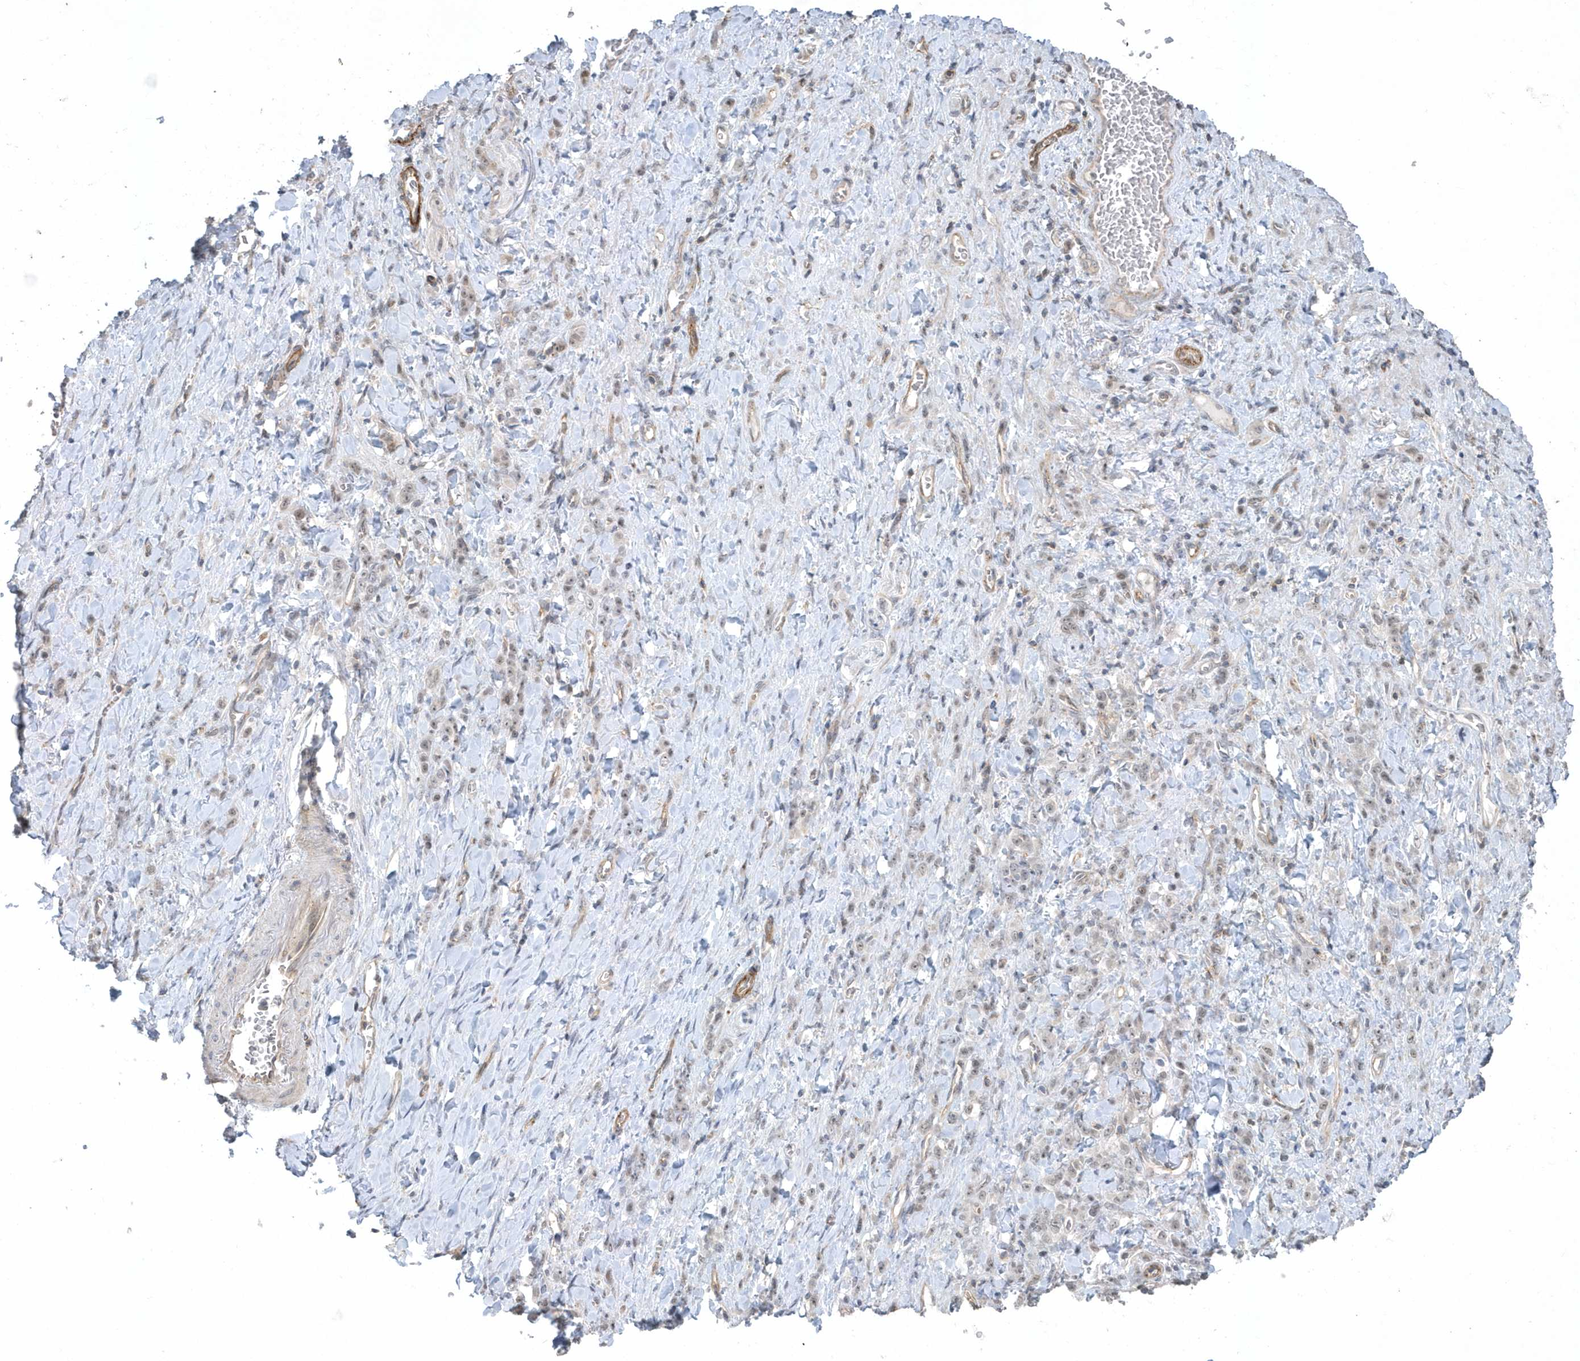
{"staining": {"intensity": "negative", "quantity": "none", "location": "none"}, "tissue": "stomach cancer", "cell_type": "Tumor cells", "image_type": "cancer", "snomed": [{"axis": "morphology", "description": "Normal tissue, NOS"}, {"axis": "morphology", "description": "Adenocarcinoma, NOS"}, {"axis": "topography", "description": "Stomach"}], "caption": "DAB (3,3'-diaminobenzidine) immunohistochemical staining of human stomach cancer (adenocarcinoma) shows no significant expression in tumor cells.", "gene": "CRIP3", "patient": {"sex": "male", "age": 82}}